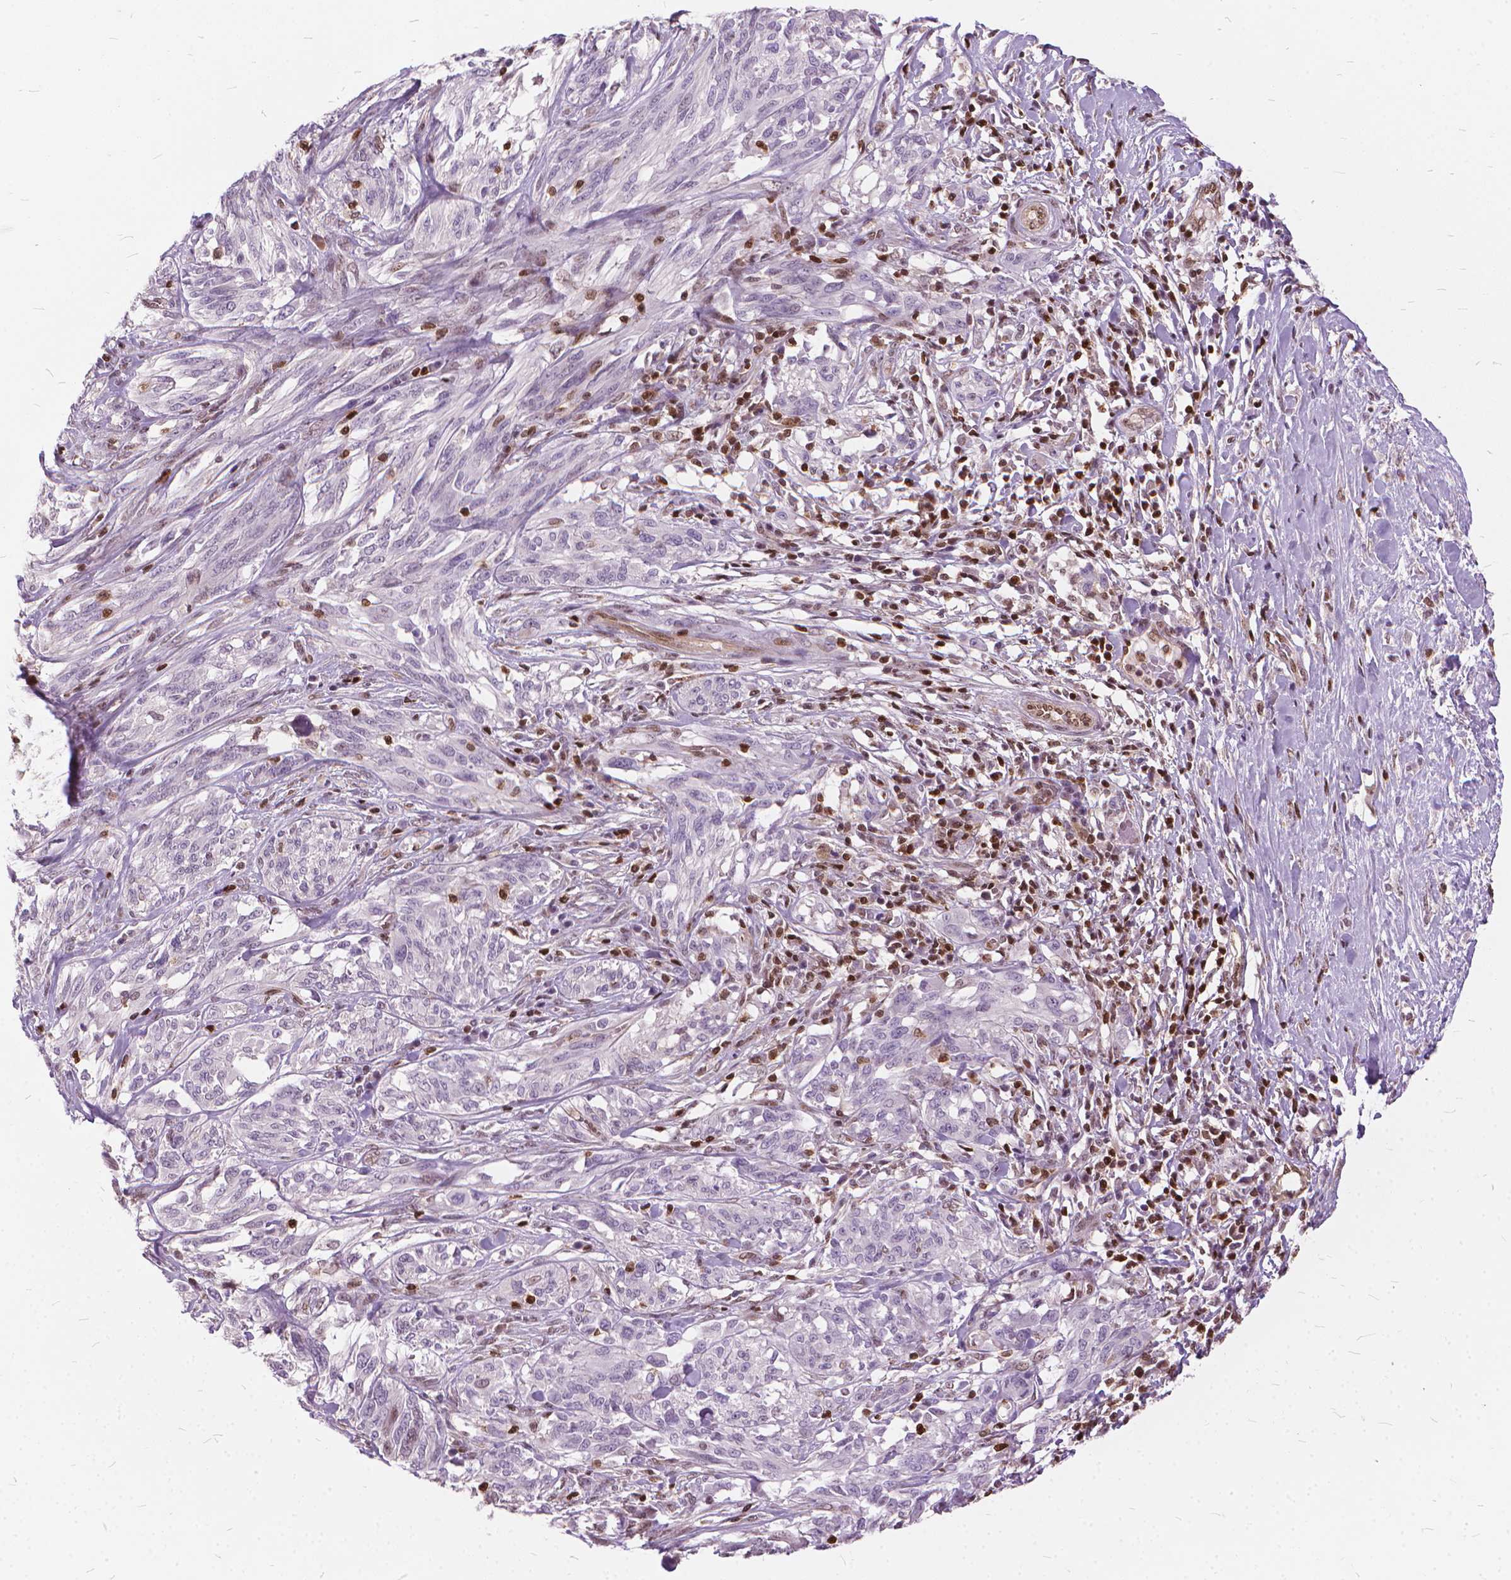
{"staining": {"intensity": "negative", "quantity": "none", "location": "none"}, "tissue": "melanoma", "cell_type": "Tumor cells", "image_type": "cancer", "snomed": [{"axis": "morphology", "description": "Malignant melanoma, NOS"}, {"axis": "topography", "description": "Skin"}], "caption": "Immunohistochemistry (IHC) photomicrograph of human melanoma stained for a protein (brown), which reveals no expression in tumor cells.", "gene": "STAT5B", "patient": {"sex": "female", "age": 91}}